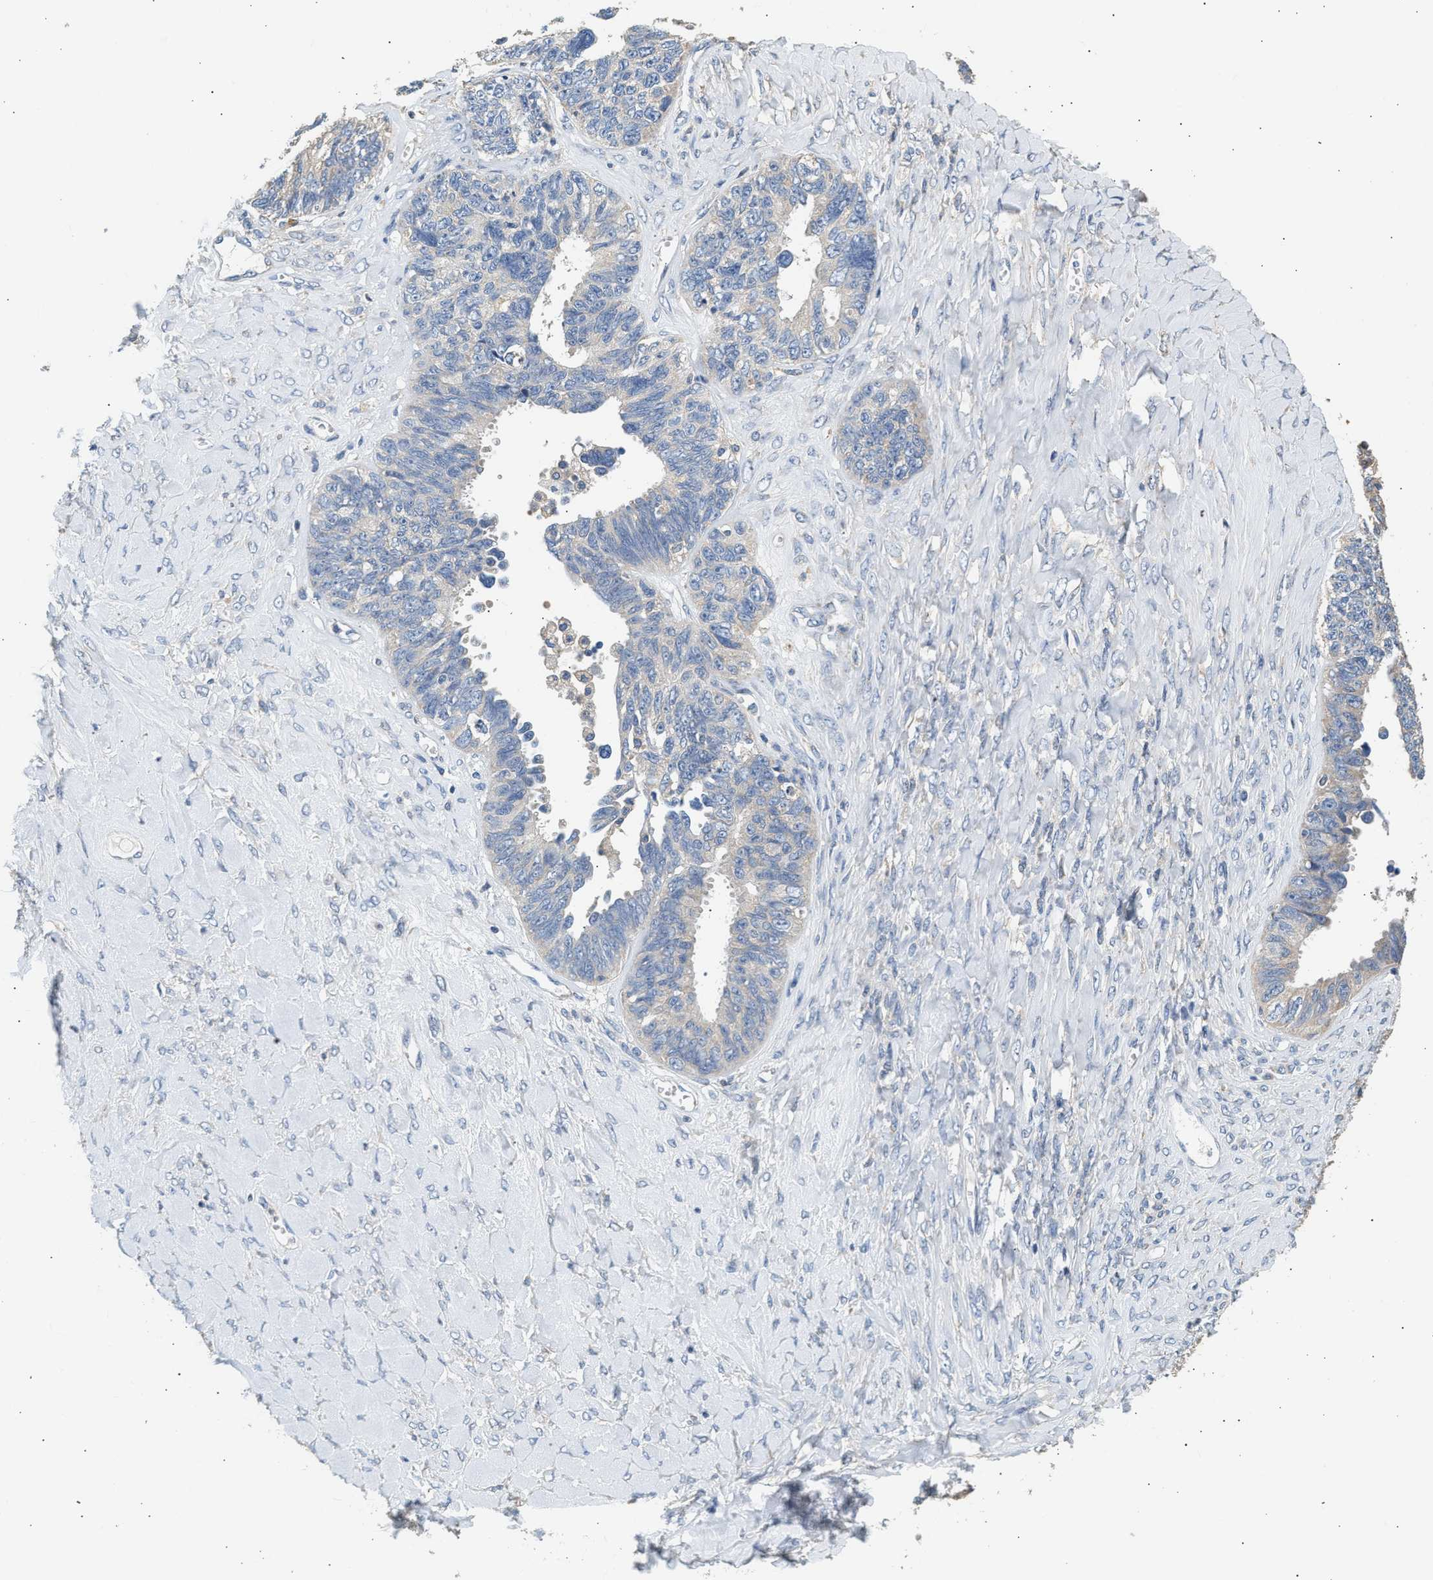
{"staining": {"intensity": "negative", "quantity": "none", "location": "none"}, "tissue": "ovarian cancer", "cell_type": "Tumor cells", "image_type": "cancer", "snomed": [{"axis": "morphology", "description": "Cystadenocarcinoma, serous, NOS"}, {"axis": "topography", "description": "Ovary"}], "caption": "Ovarian cancer was stained to show a protein in brown. There is no significant staining in tumor cells.", "gene": "WDR31", "patient": {"sex": "female", "age": 79}}